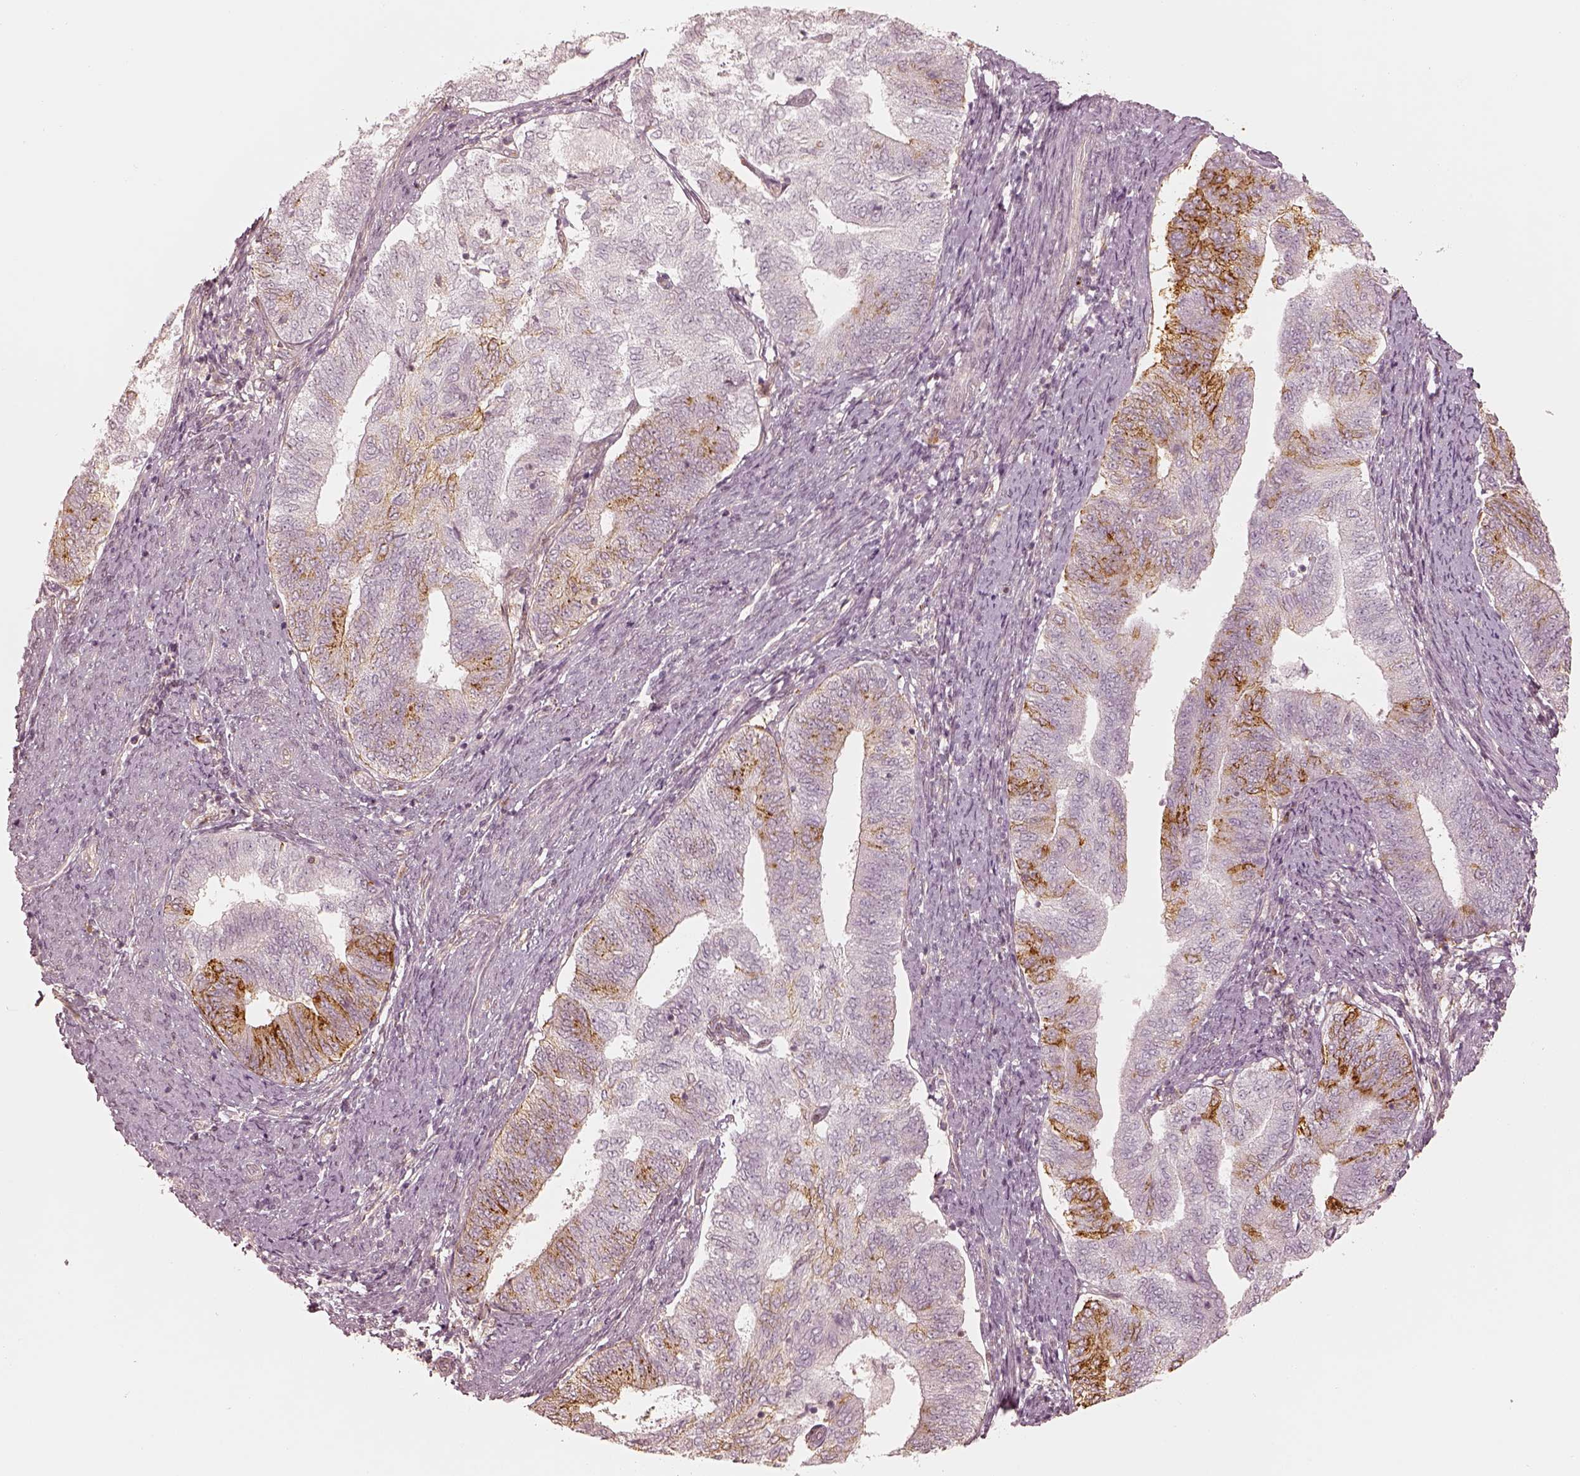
{"staining": {"intensity": "moderate", "quantity": "<25%", "location": "cytoplasmic/membranous"}, "tissue": "endometrial cancer", "cell_type": "Tumor cells", "image_type": "cancer", "snomed": [{"axis": "morphology", "description": "Adenocarcinoma, NOS"}, {"axis": "topography", "description": "Endometrium"}], "caption": "Endometrial cancer stained with DAB IHC demonstrates low levels of moderate cytoplasmic/membranous positivity in approximately <25% of tumor cells.", "gene": "GORASP2", "patient": {"sex": "female", "age": 65}}